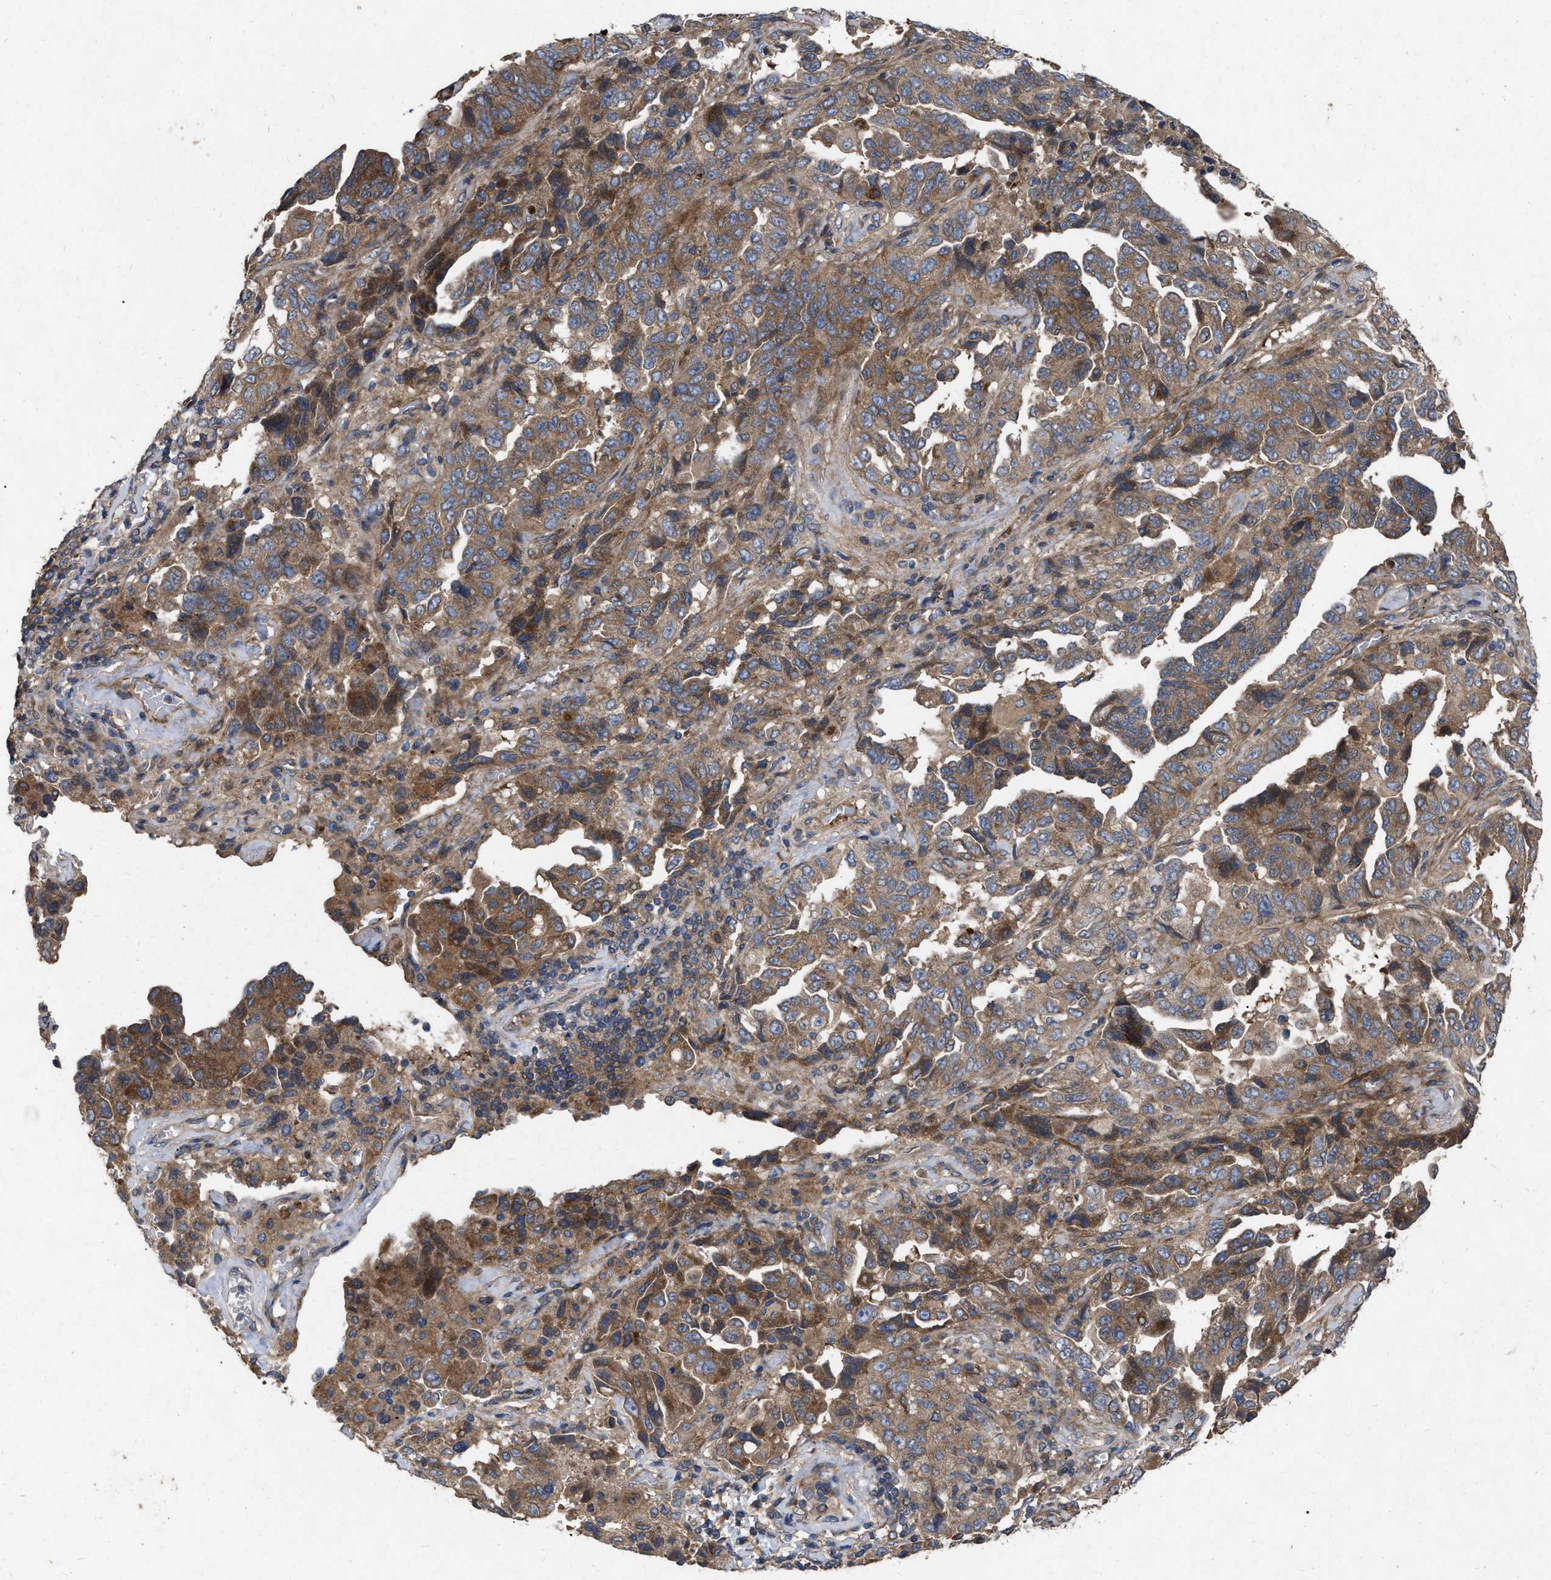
{"staining": {"intensity": "moderate", "quantity": ">75%", "location": "cytoplasmic/membranous"}, "tissue": "lung cancer", "cell_type": "Tumor cells", "image_type": "cancer", "snomed": [{"axis": "morphology", "description": "Adenocarcinoma, NOS"}, {"axis": "topography", "description": "Lung"}], "caption": "This is a photomicrograph of immunohistochemistry (IHC) staining of lung cancer (adenocarcinoma), which shows moderate positivity in the cytoplasmic/membranous of tumor cells.", "gene": "CDKN2C", "patient": {"sex": "female", "age": 51}}